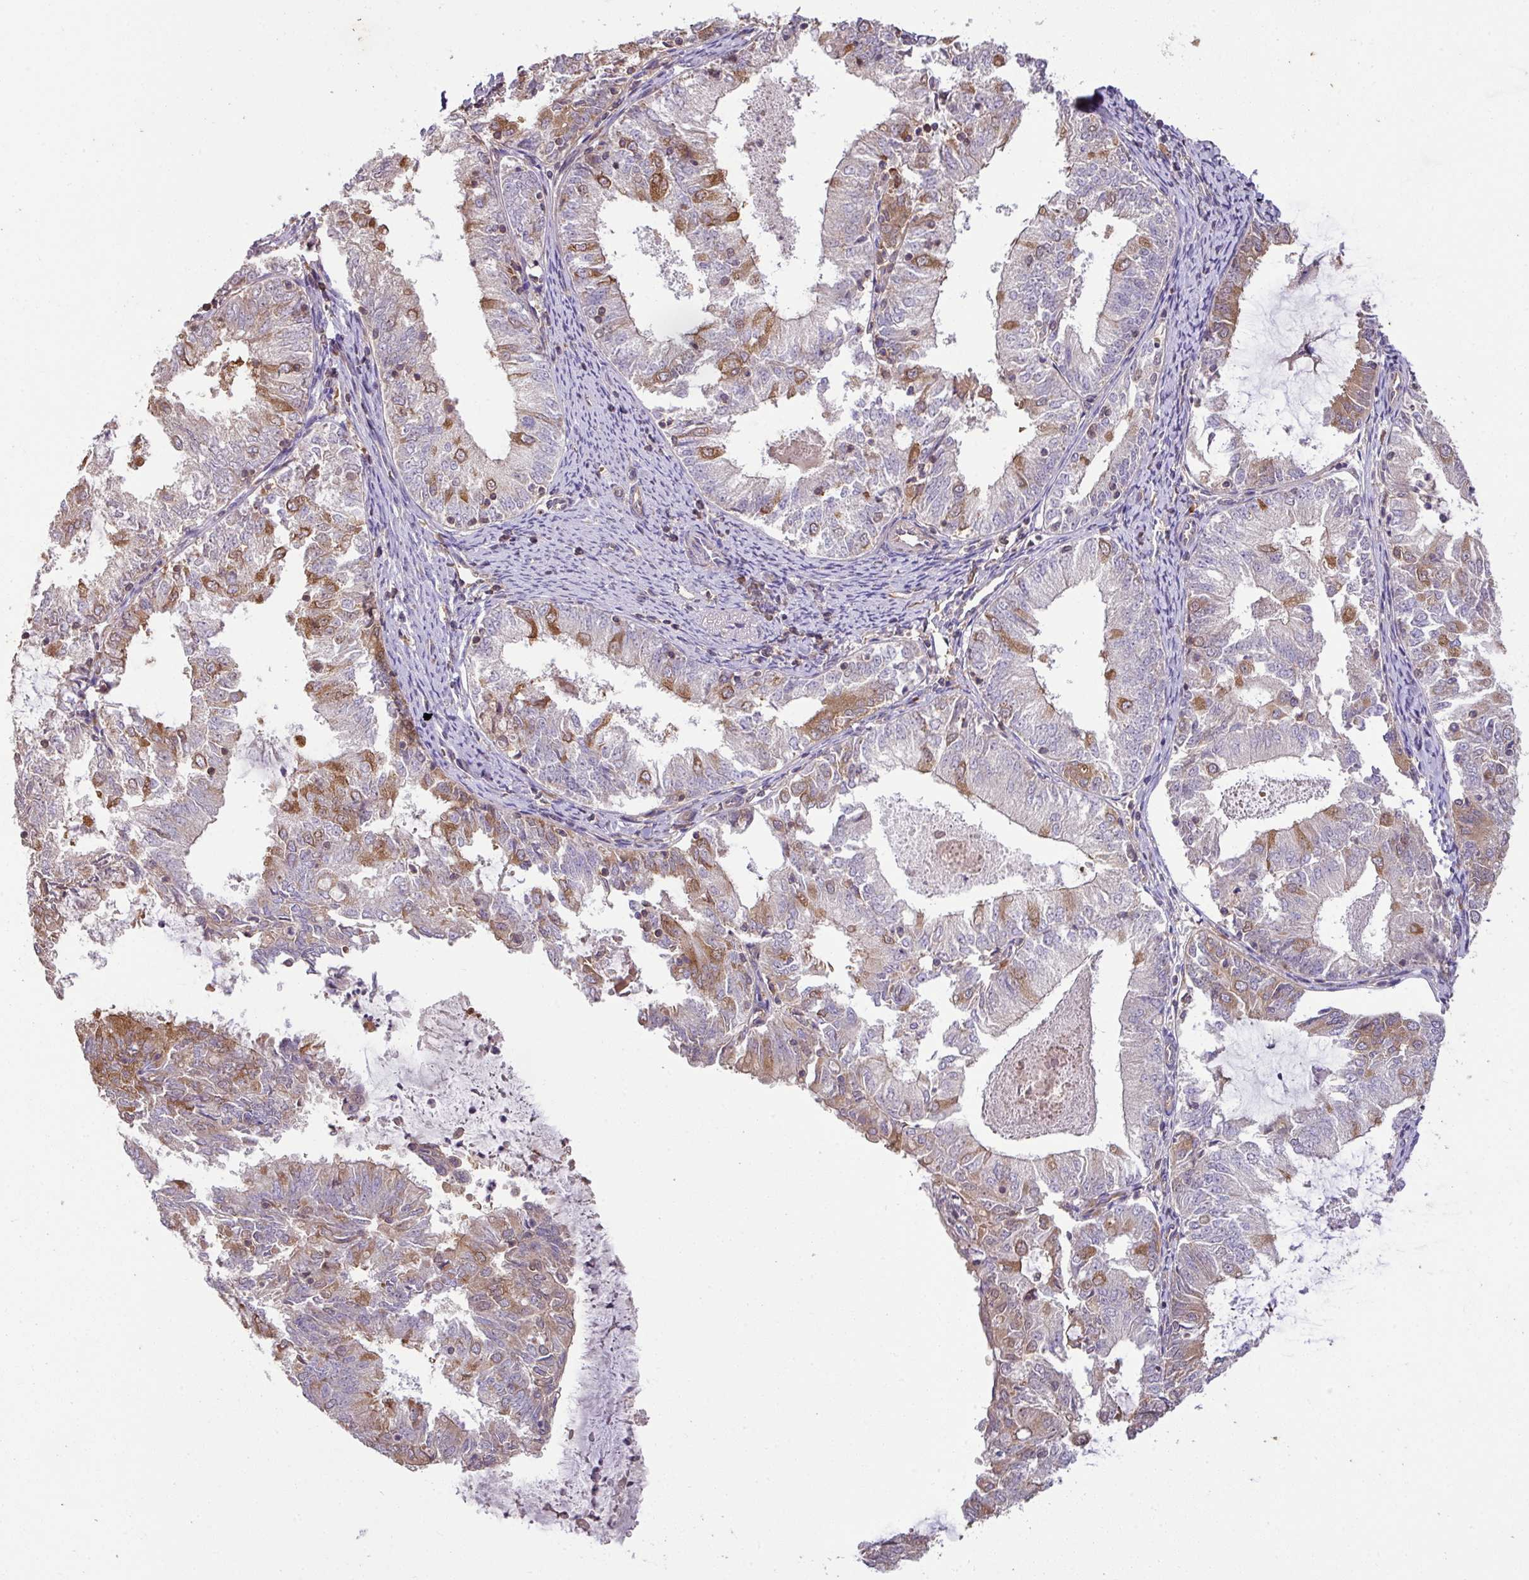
{"staining": {"intensity": "moderate", "quantity": "25%-75%", "location": "cytoplasmic/membranous"}, "tissue": "endometrial cancer", "cell_type": "Tumor cells", "image_type": "cancer", "snomed": [{"axis": "morphology", "description": "Adenocarcinoma, NOS"}, {"axis": "topography", "description": "Endometrium"}], "caption": "Protein expression analysis of endometrial adenocarcinoma demonstrates moderate cytoplasmic/membranous staining in approximately 25%-75% of tumor cells. (Brightfield microscopy of DAB IHC at high magnification).", "gene": "GSPT1", "patient": {"sex": "female", "age": 57}}